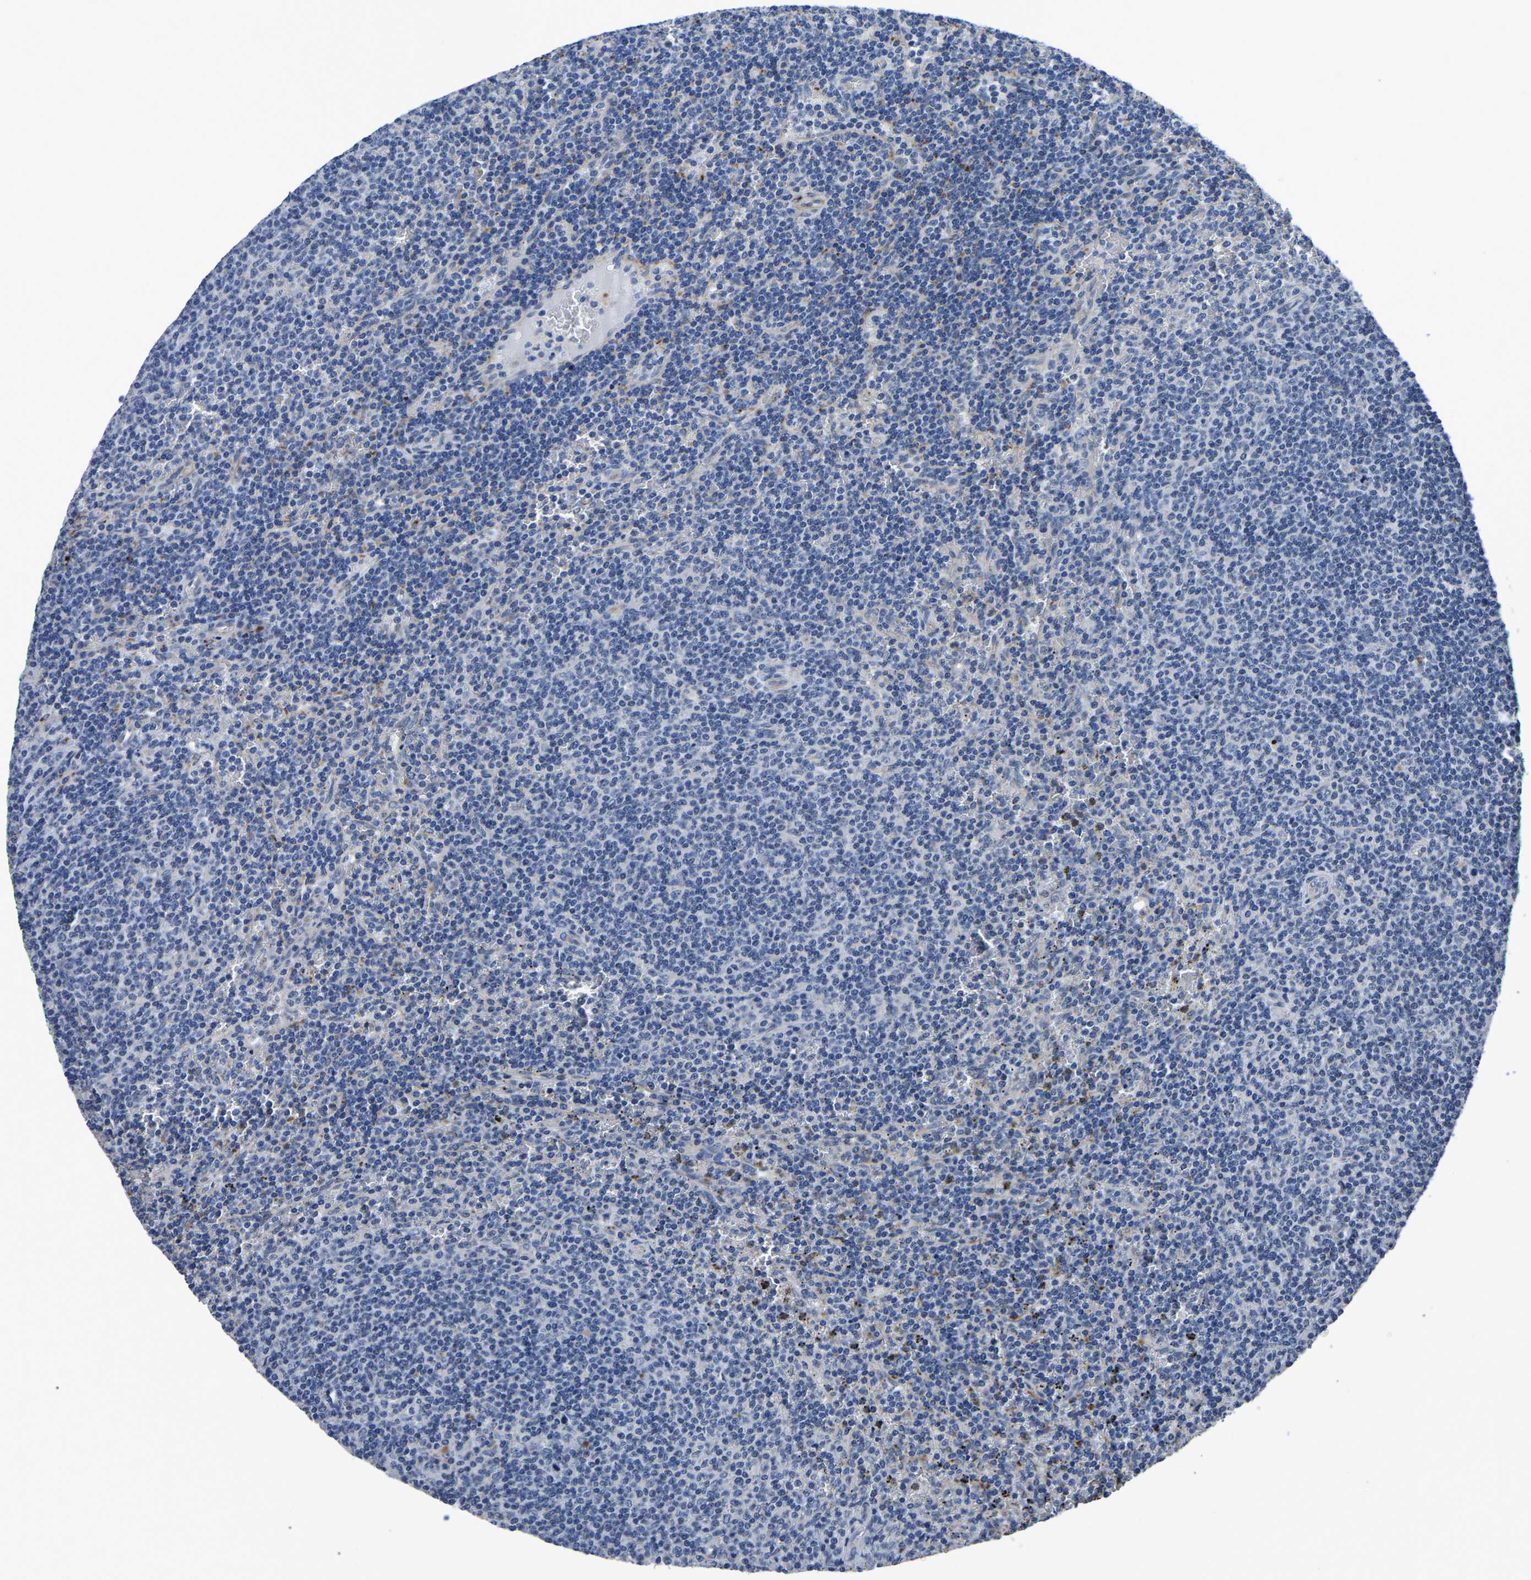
{"staining": {"intensity": "negative", "quantity": "none", "location": "none"}, "tissue": "lymphoma", "cell_type": "Tumor cells", "image_type": "cancer", "snomed": [{"axis": "morphology", "description": "Malignant lymphoma, non-Hodgkin's type, Low grade"}, {"axis": "topography", "description": "Spleen"}], "caption": "Tumor cells show no significant protein expression in low-grade malignant lymphoma, non-Hodgkin's type.", "gene": "PDLIM7", "patient": {"sex": "female", "age": 50}}